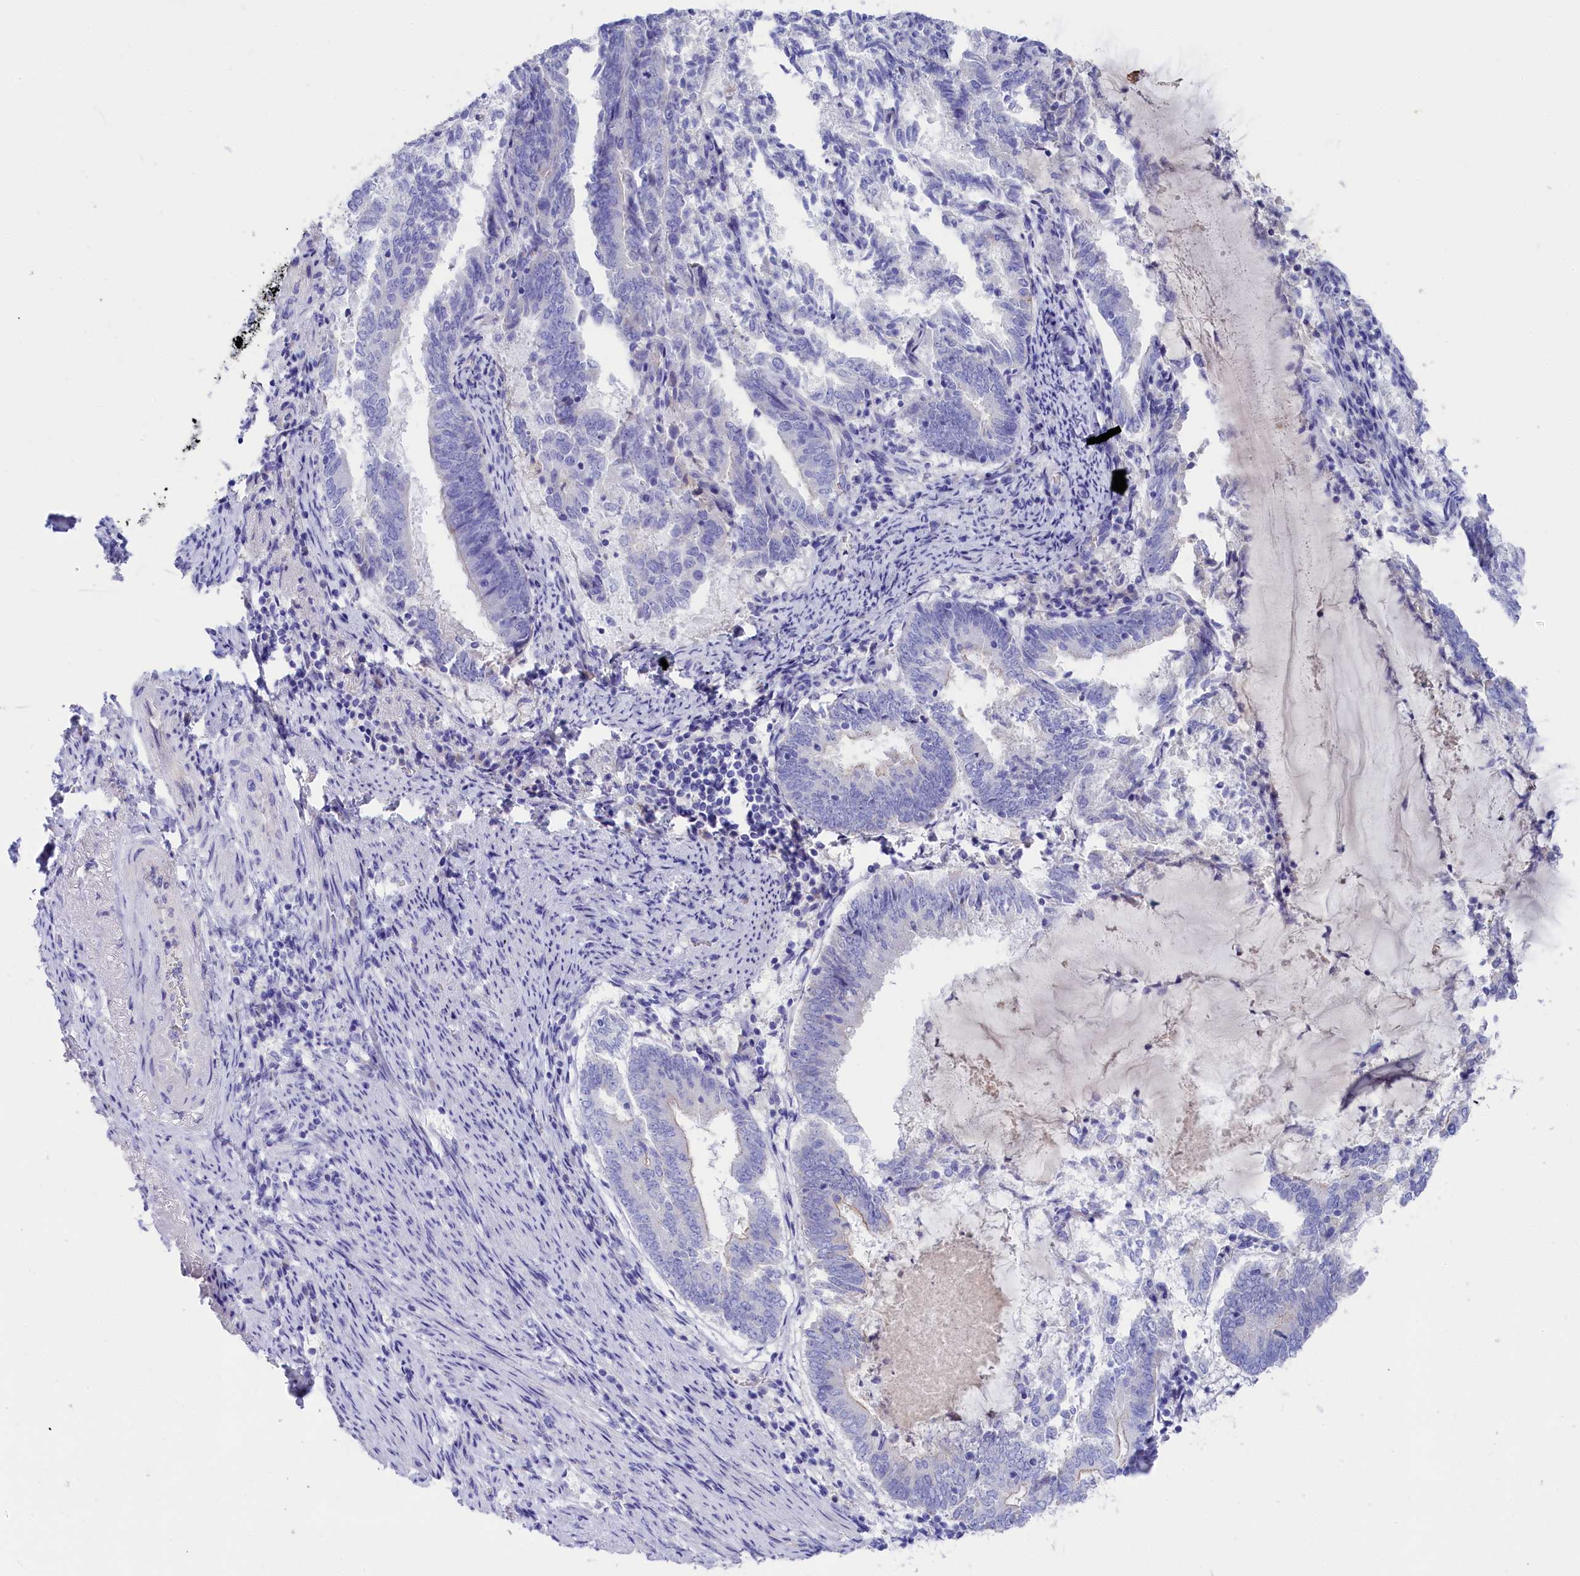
{"staining": {"intensity": "strong", "quantity": "<25%", "location": "cytoplasmic/membranous"}, "tissue": "endometrial cancer", "cell_type": "Tumor cells", "image_type": "cancer", "snomed": [{"axis": "morphology", "description": "Adenocarcinoma, NOS"}, {"axis": "topography", "description": "Endometrium"}], "caption": "A medium amount of strong cytoplasmic/membranous expression is seen in about <25% of tumor cells in adenocarcinoma (endometrial) tissue. (DAB IHC, brown staining for protein, blue staining for nuclei).", "gene": "SULT2A1", "patient": {"sex": "female", "age": 80}}